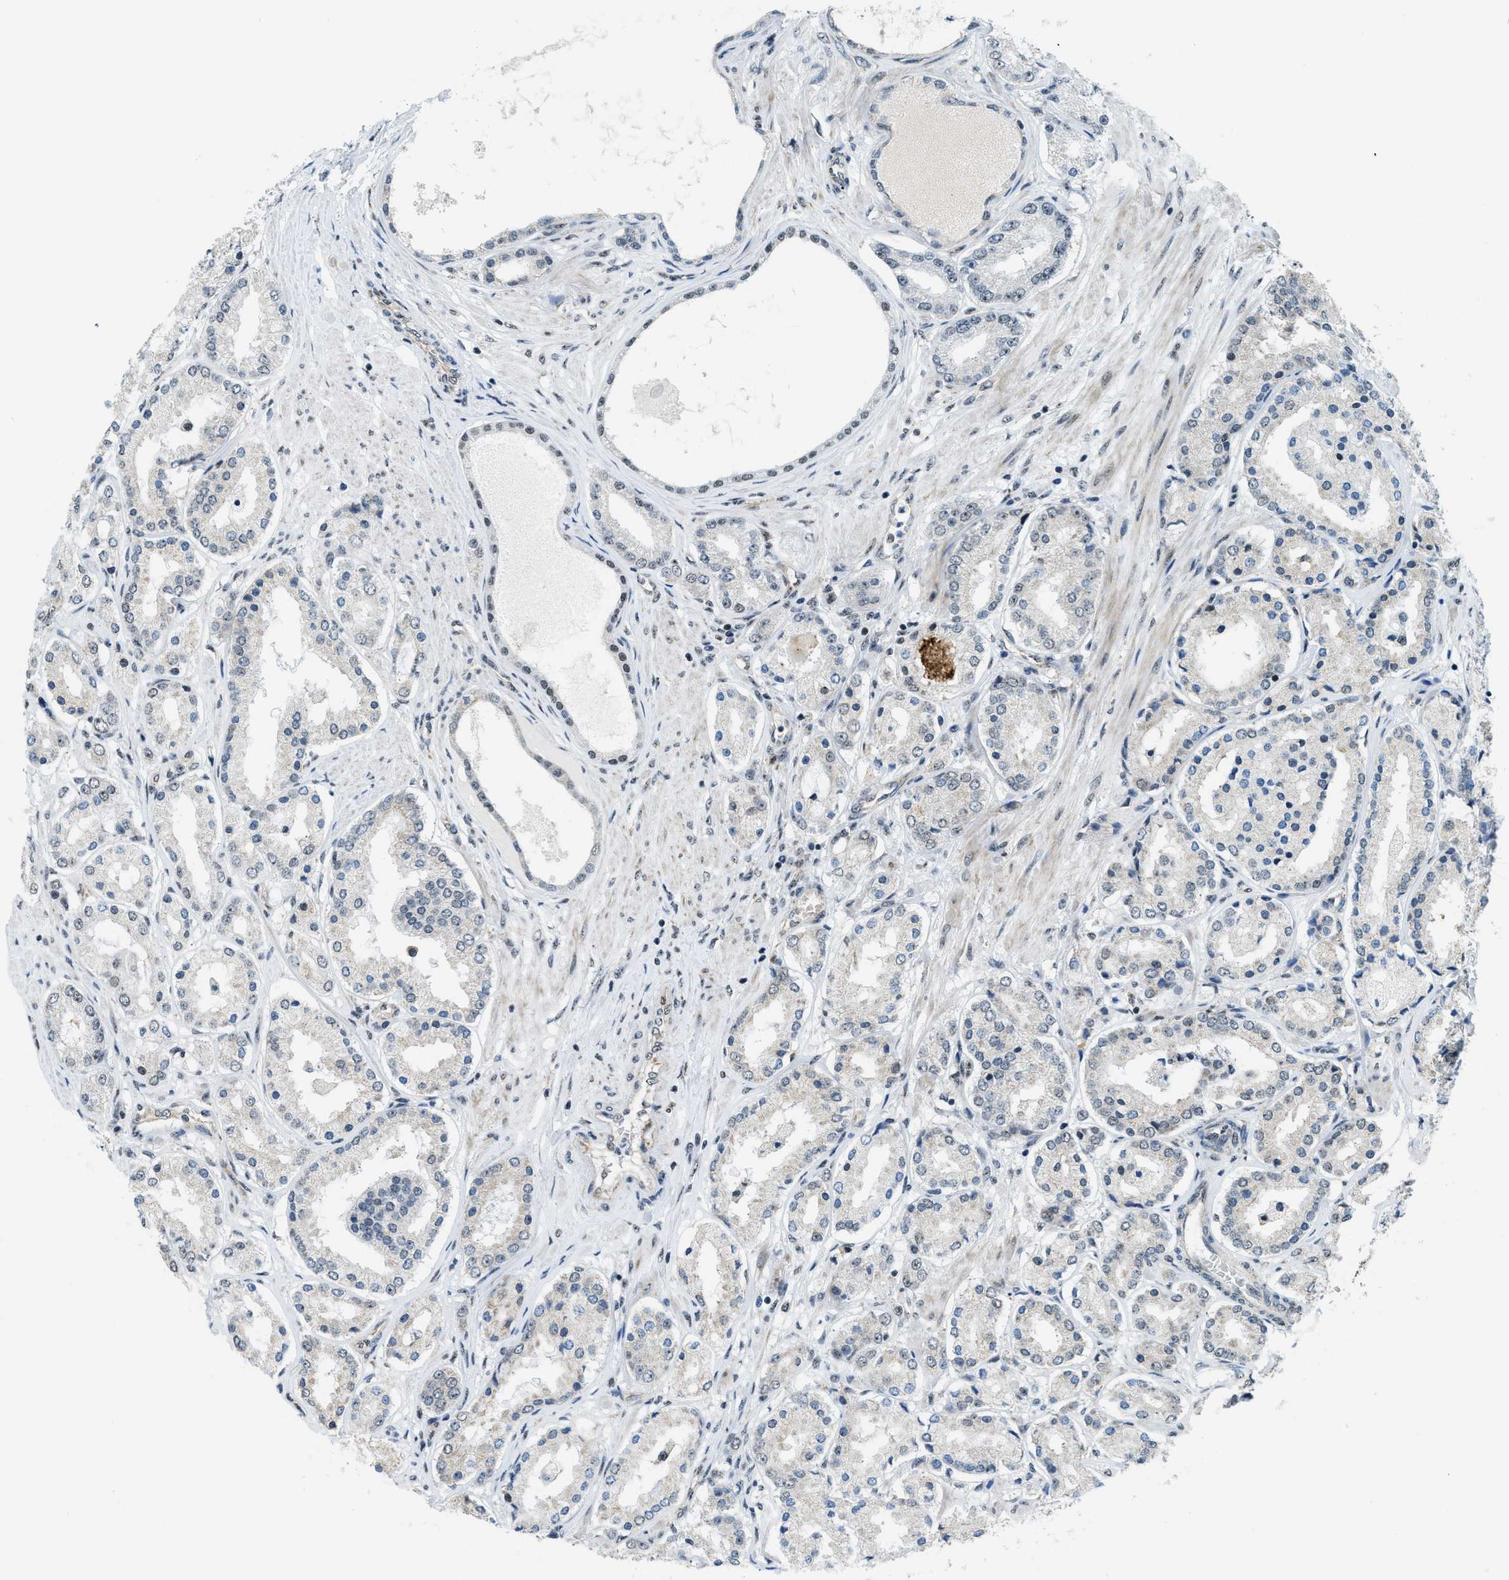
{"staining": {"intensity": "weak", "quantity": "<25%", "location": "cytoplasmic/membranous"}, "tissue": "prostate cancer", "cell_type": "Tumor cells", "image_type": "cancer", "snomed": [{"axis": "morphology", "description": "Adenocarcinoma, Low grade"}, {"axis": "topography", "description": "Prostate"}], "caption": "An image of prostate cancer (low-grade adenocarcinoma) stained for a protein reveals no brown staining in tumor cells.", "gene": "SP100", "patient": {"sex": "male", "age": 63}}